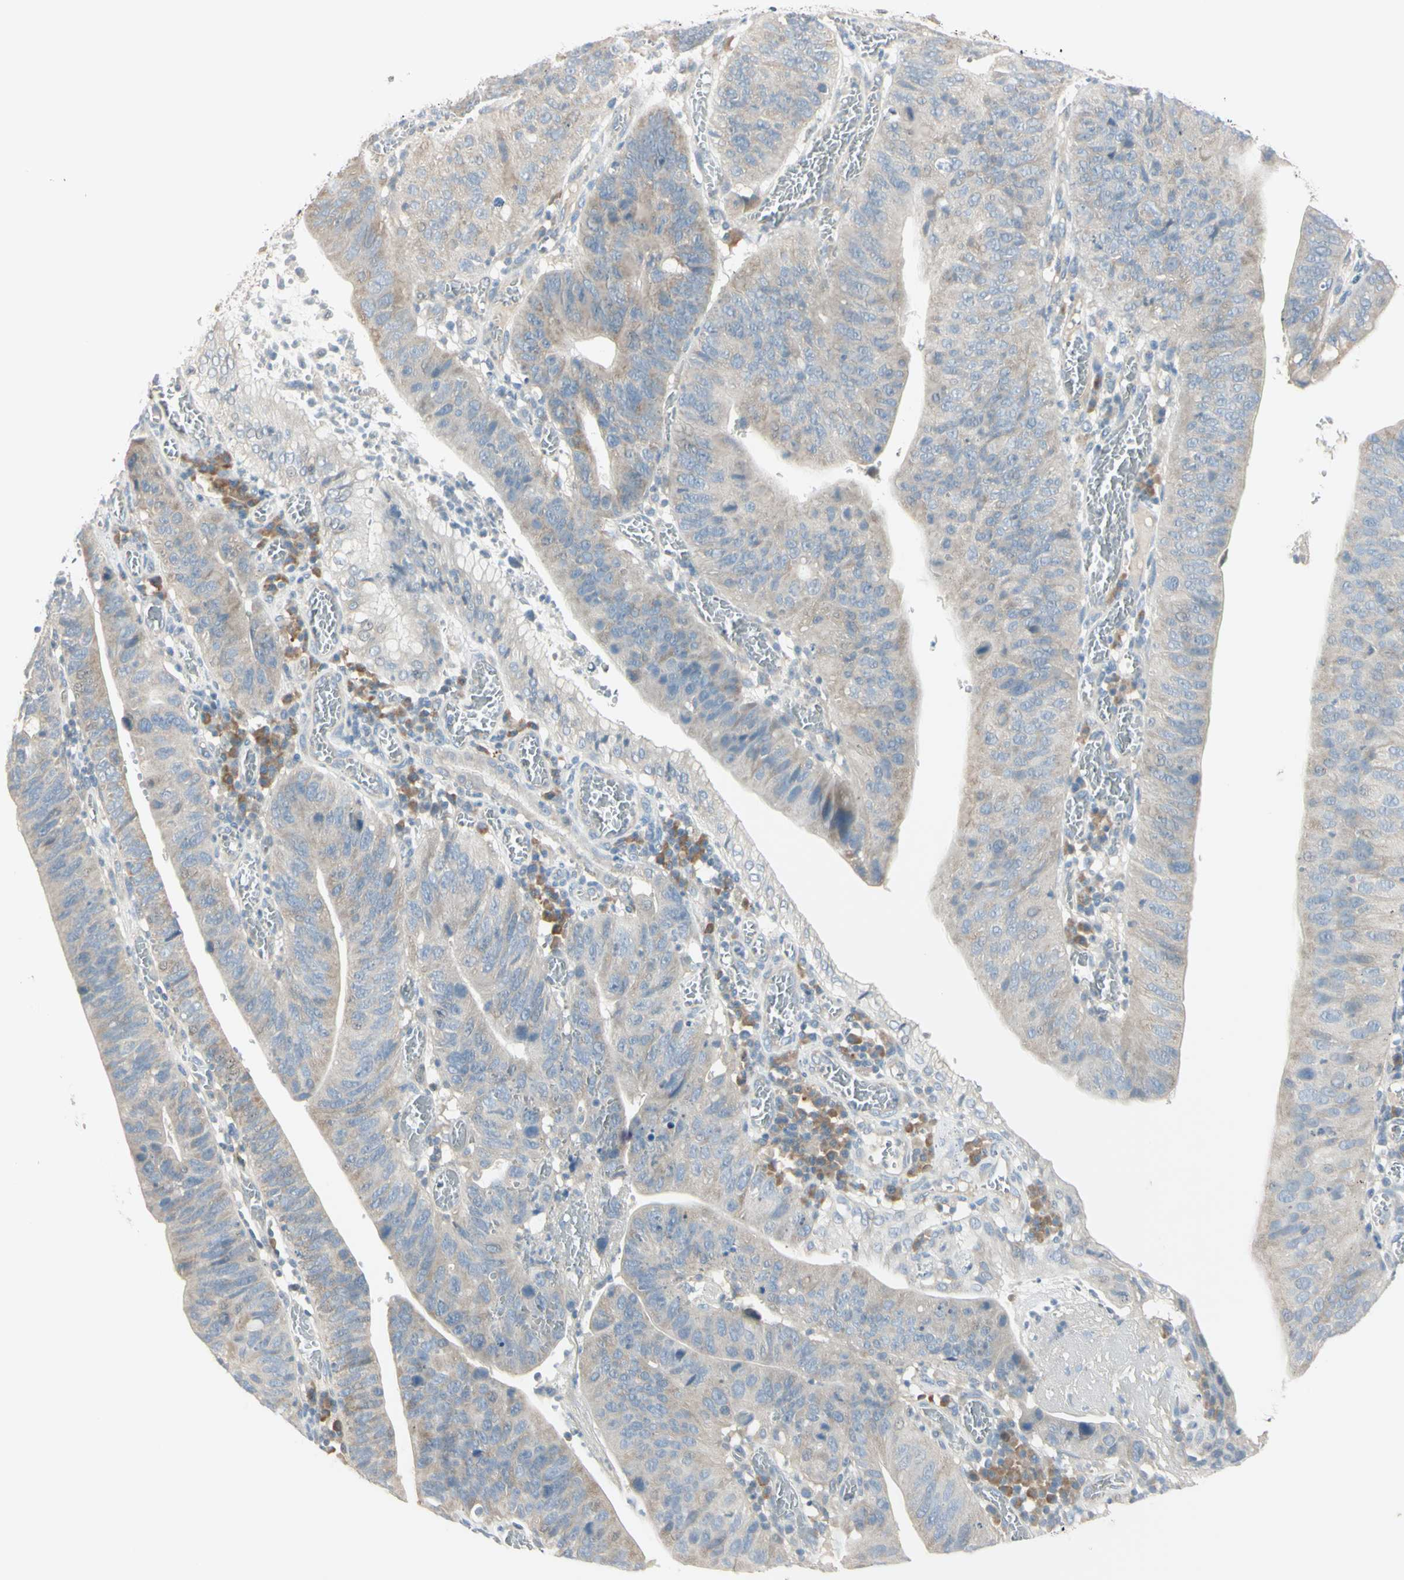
{"staining": {"intensity": "weak", "quantity": "25%-75%", "location": "cytoplasmic/membranous"}, "tissue": "stomach cancer", "cell_type": "Tumor cells", "image_type": "cancer", "snomed": [{"axis": "morphology", "description": "Adenocarcinoma, NOS"}, {"axis": "topography", "description": "Stomach"}], "caption": "A micrograph of human stomach cancer (adenocarcinoma) stained for a protein shows weak cytoplasmic/membranous brown staining in tumor cells.", "gene": "AATK", "patient": {"sex": "male", "age": 59}}